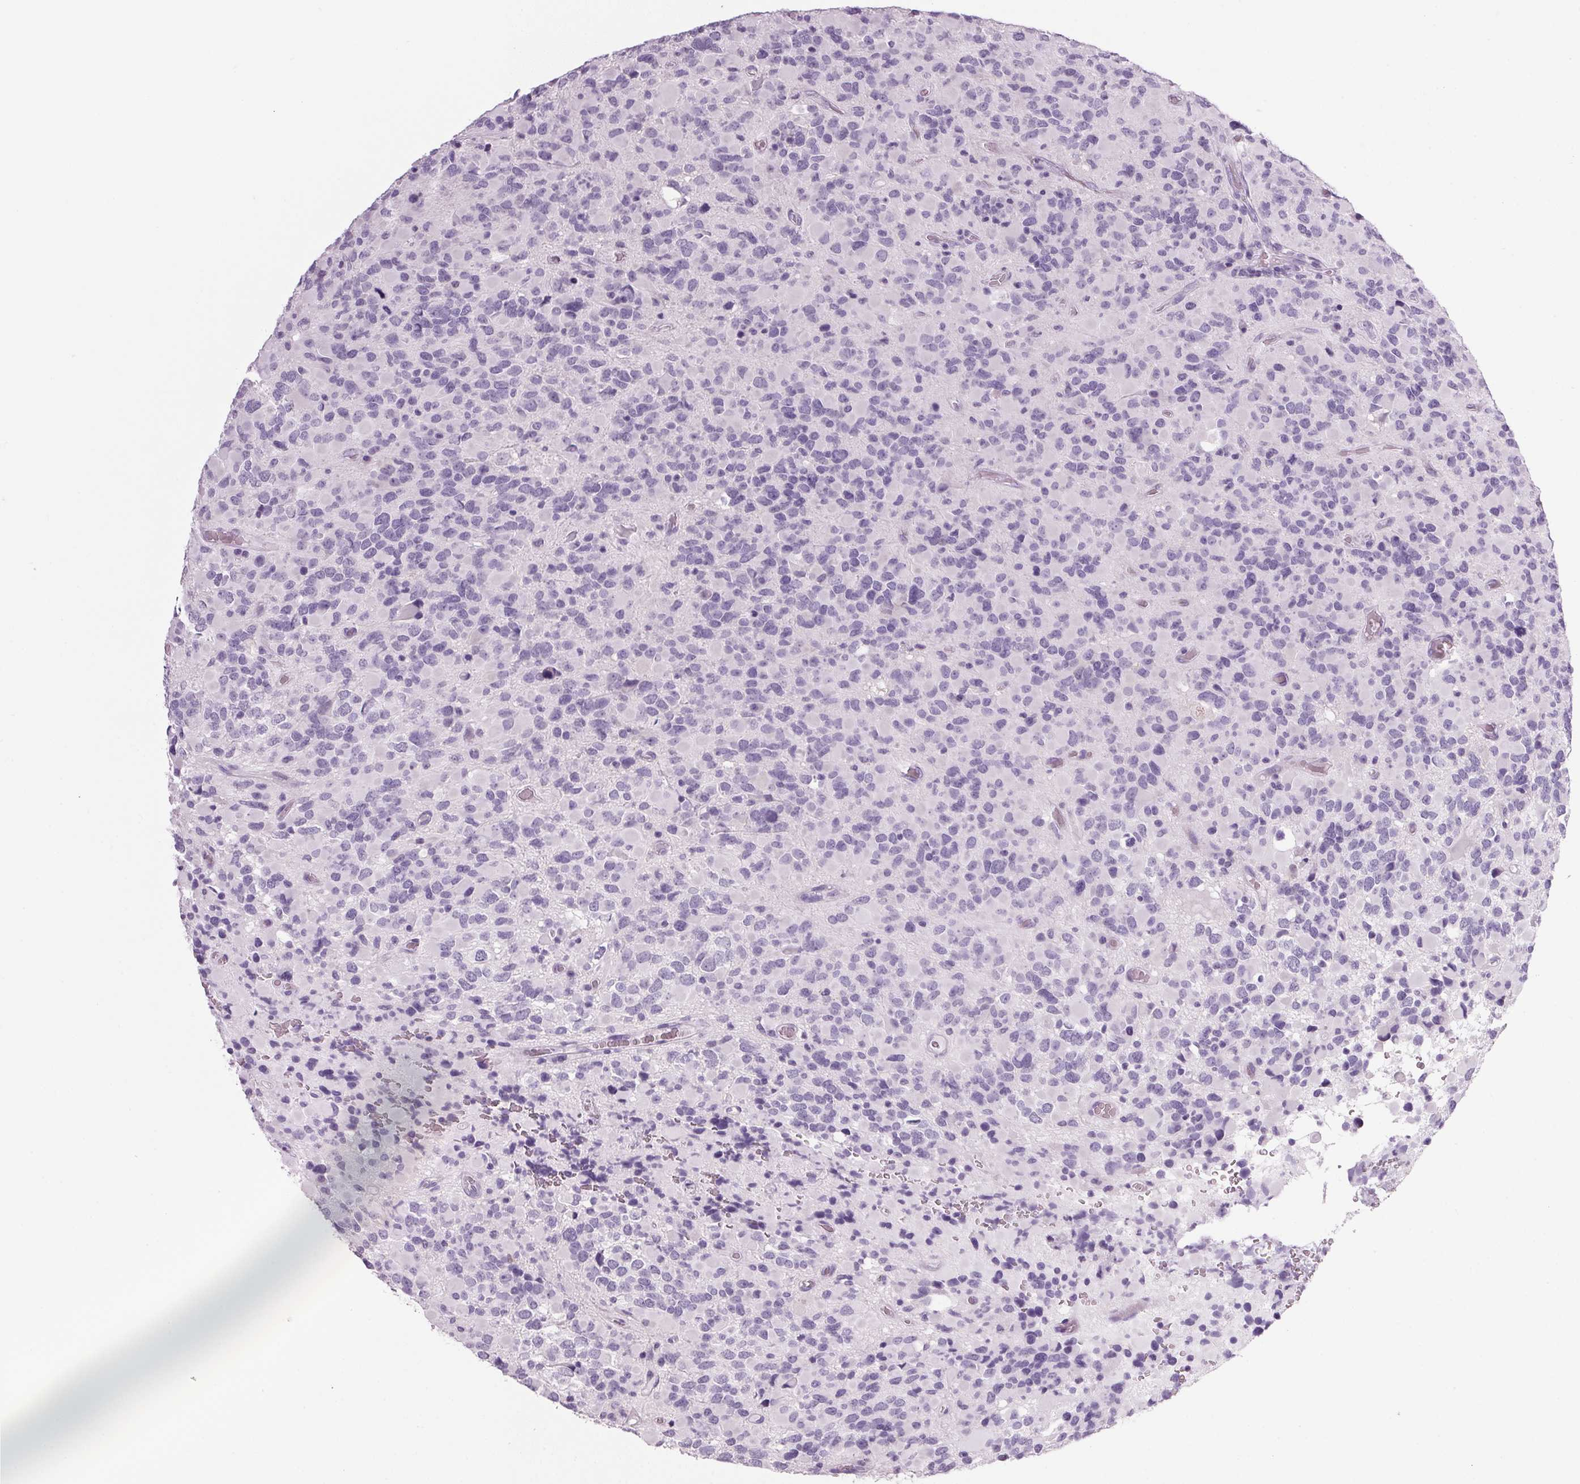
{"staining": {"intensity": "negative", "quantity": "none", "location": "none"}, "tissue": "glioma", "cell_type": "Tumor cells", "image_type": "cancer", "snomed": [{"axis": "morphology", "description": "Glioma, malignant, High grade"}, {"axis": "topography", "description": "Brain"}], "caption": "This micrograph is of high-grade glioma (malignant) stained with immunohistochemistry (IHC) to label a protein in brown with the nuclei are counter-stained blue. There is no expression in tumor cells. (DAB (3,3'-diaminobenzidine) immunohistochemistry, high magnification).", "gene": "PPP1R1A", "patient": {"sex": "female", "age": 40}}